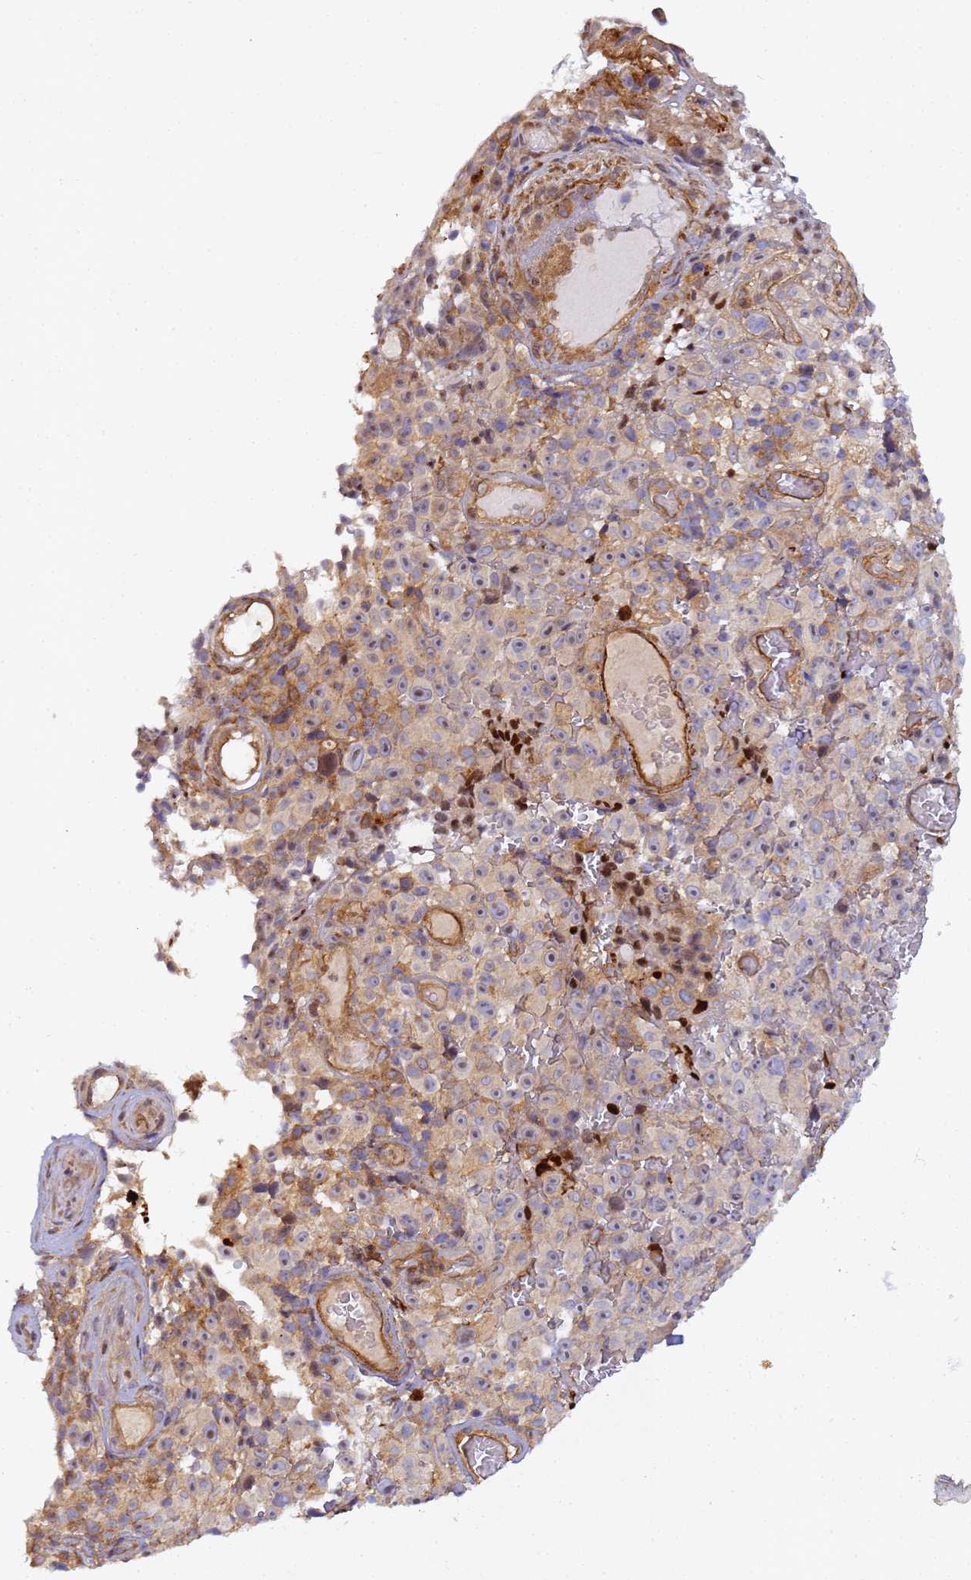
{"staining": {"intensity": "weak", "quantity": "25%-75%", "location": "cytoplasmic/membranous"}, "tissue": "melanoma", "cell_type": "Tumor cells", "image_type": "cancer", "snomed": [{"axis": "morphology", "description": "Malignant melanoma, NOS"}, {"axis": "topography", "description": "Skin"}], "caption": "DAB immunohistochemical staining of malignant melanoma exhibits weak cytoplasmic/membranous protein expression in approximately 25%-75% of tumor cells.", "gene": "RALGAPA2", "patient": {"sex": "female", "age": 82}}